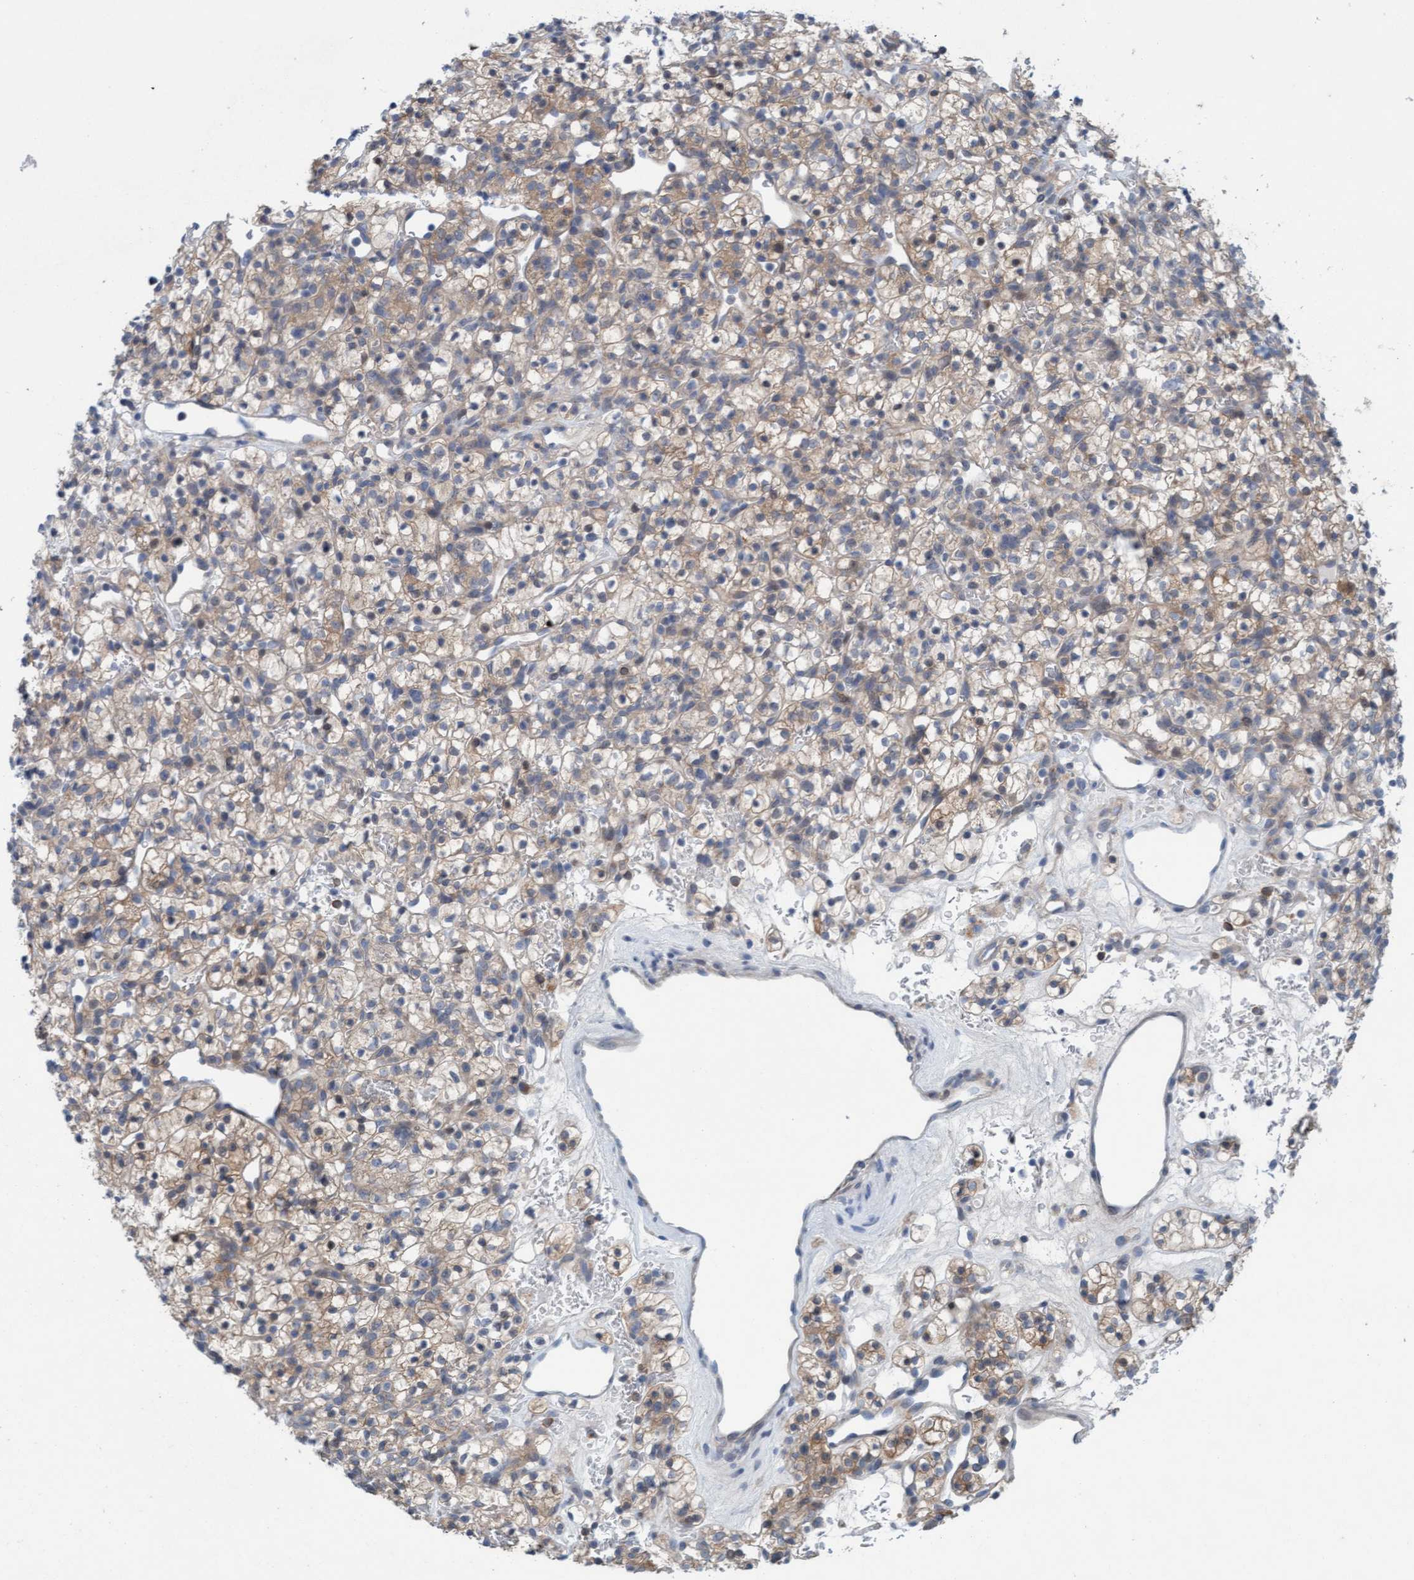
{"staining": {"intensity": "weak", "quantity": ">75%", "location": "cytoplasmic/membranous"}, "tissue": "renal cancer", "cell_type": "Tumor cells", "image_type": "cancer", "snomed": [{"axis": "morphology", "description": "Adenocarcinoma, NOS"}, {"axis": "topography", "description": "Kidney"}], "caption": "Protein expression analysis of human adenocarcinoma (renal) reveals weak cytoplasmic/membranous positivity in about >75% of tumor cells.", "gene": "KLHL25", "patient": {"sex": "female", "age": 57}}